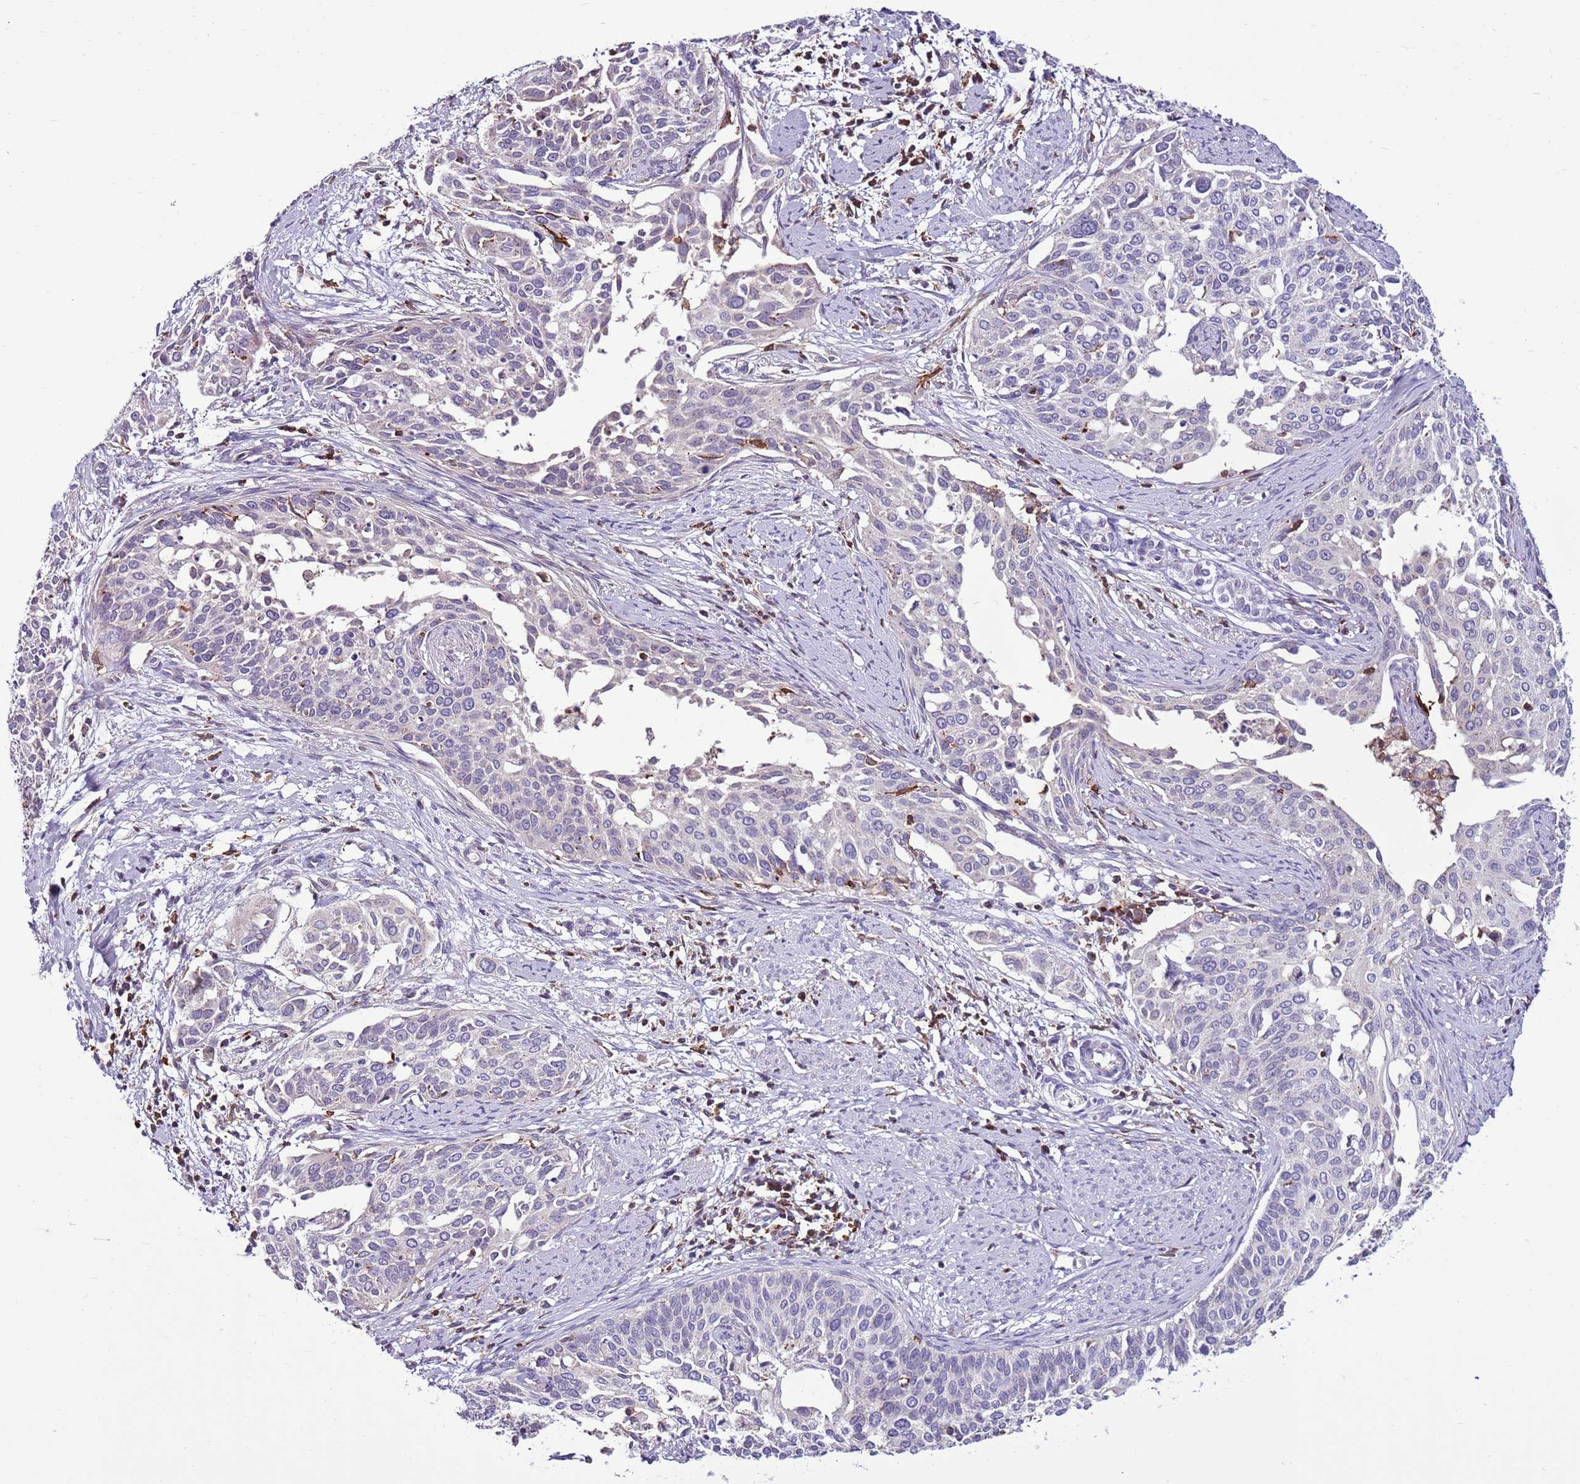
{"staining": {"intensity": "negative", "quantity": "none", "location": "none"}, "tissue": "cervical cancer", "cell_type": "Tumor cells", "image_type": "cancer", "snomed": [{"axis": "morphology", "description": "Squamous cell carcinoma, NOS"}, {"axis": "topography", "description": "Cervix"}], "caption": "This is a photomicrograph of IHC staining of cervical cancer, which shows no expression in tumor cells.", "gene": "ZSWIM1", "patient": {"sex": "female", "age": 44}}